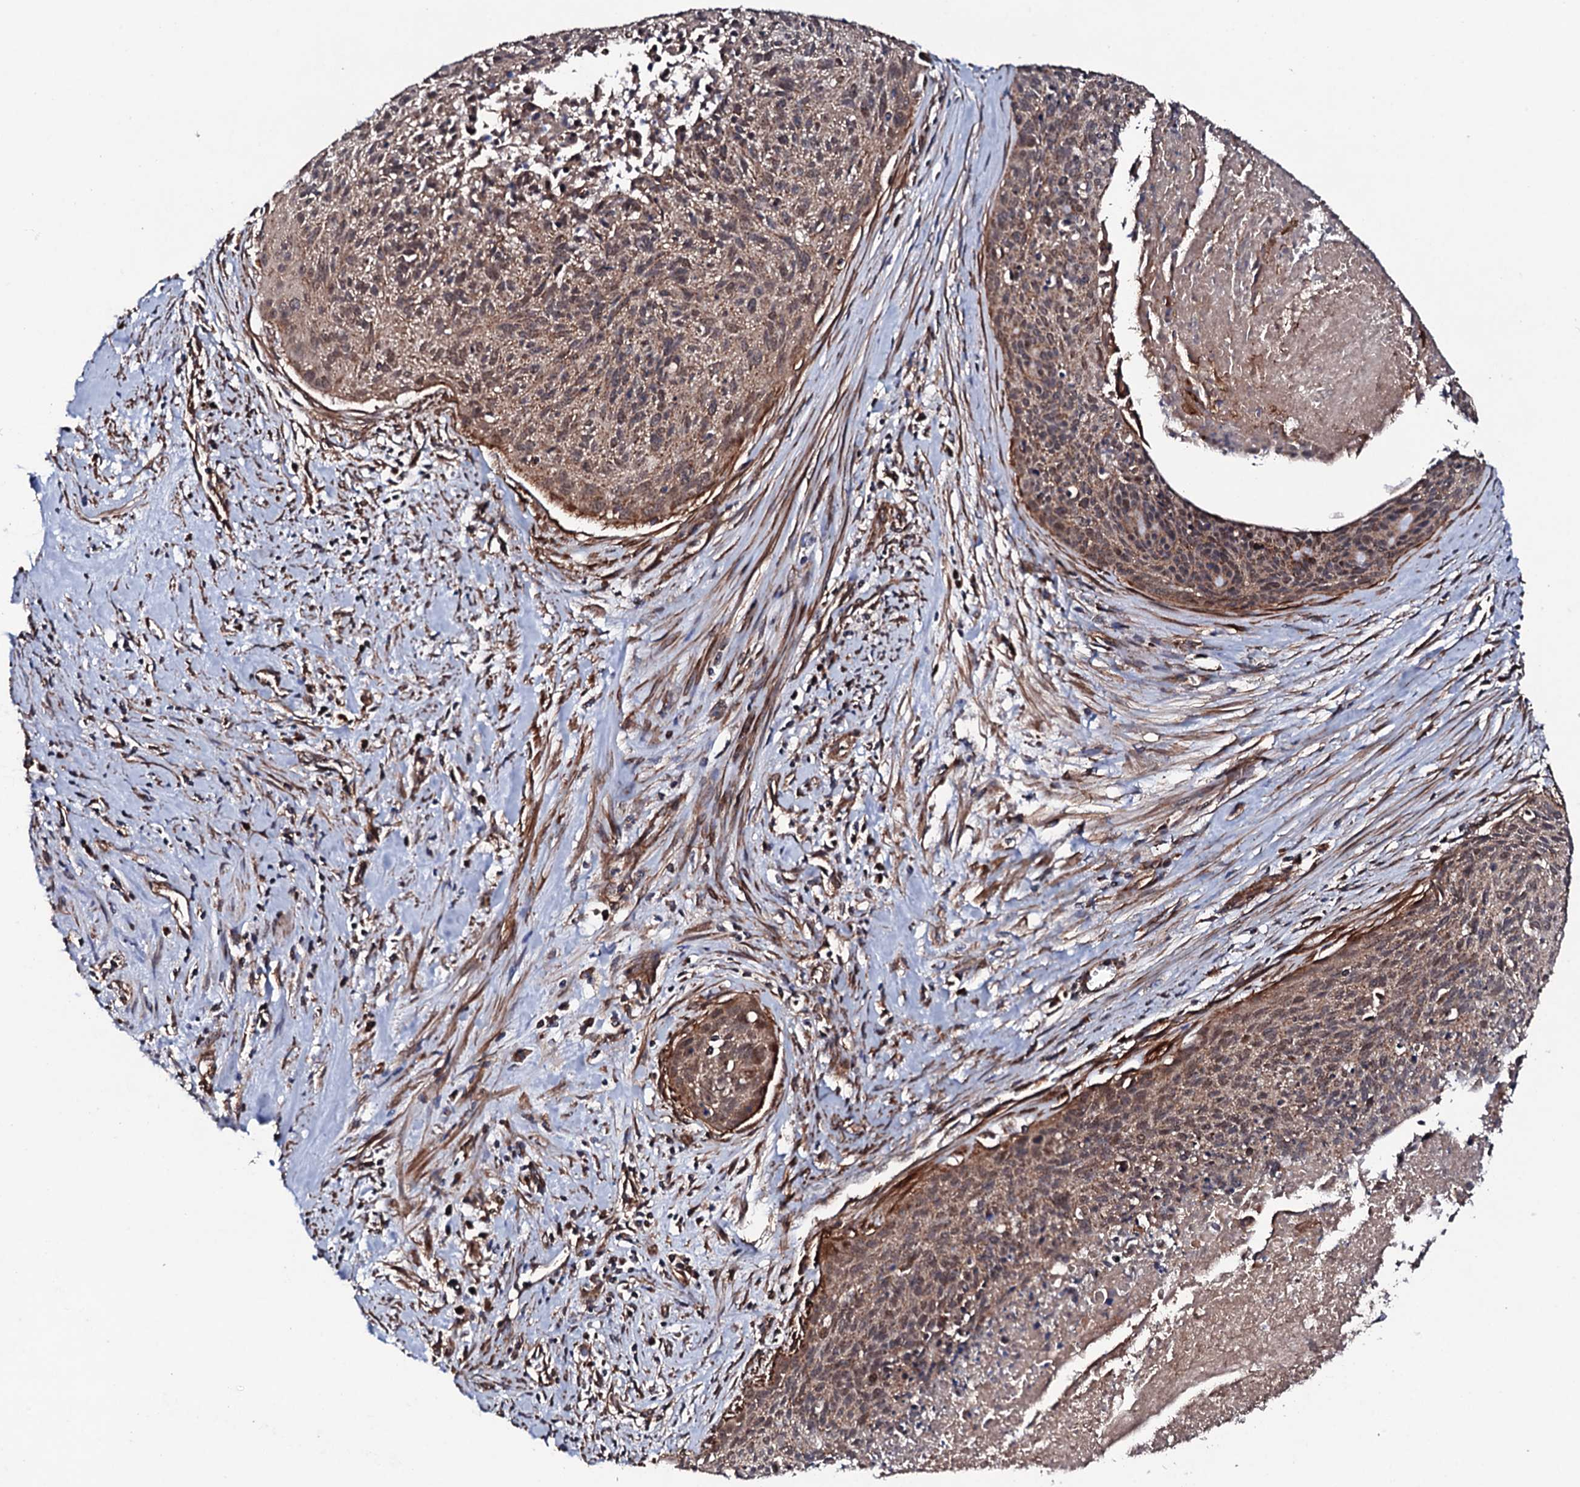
{"staining": {"intensity": "moderate", "quantity": ">75%", "location": "cytoplasmic/membranous"}, "tissue": "cervical cancer", "cell_type": "Tumor cells", "image_type": "cancer", "snomed": [{"axis": "morphology", "description": "Squamous cell carcinoma, NOS"}, {"axis": "topography", "description": "Cervix"}], "caption": "Protein staining of cervical squamous cell carcinoma tissue demonstrates moderate cytoplasmic/membranous staining in about >75% of tumor cells. The staining was performed using DAB (3,3'-diaminobenzidine) to visualize the protein expression in brown, while the nuclei were stained in blue with hematoxylin (Magnification: 20x).", "gene": "MTIF3", "patient": {"sex": "female", "age": 55}}